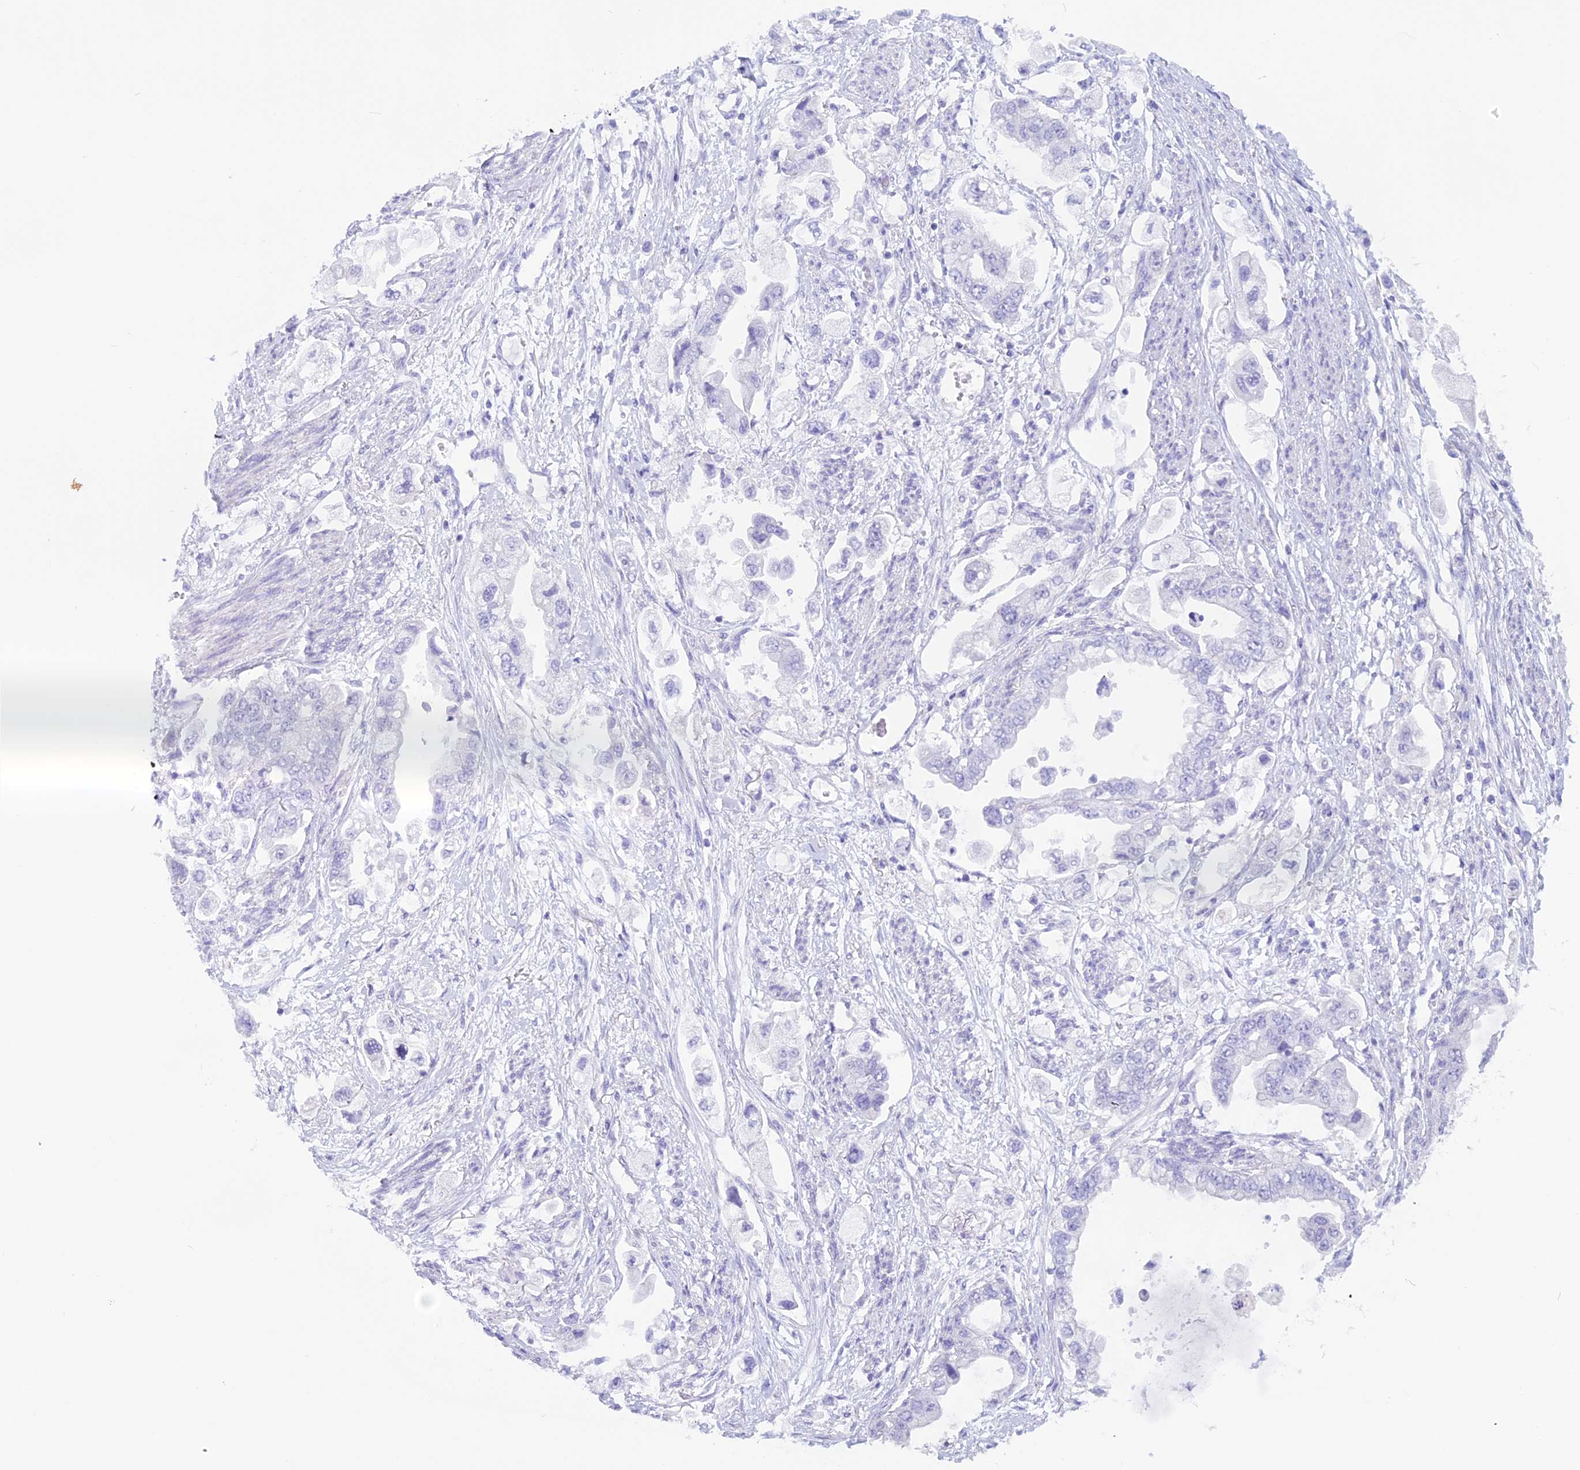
{"staining": {"intensity": "negative", "quantity": "none", "location": "none"}, "tissue": "stomach cancer", "cell_type": "Tumor cells", "image_type": "cancer", "snomed": [{"axis": "morphology", "description": "Adenocarcinoma, NOS"}, {"axis": "topography", "description": "Stomach"}], "caption": "Stomach cancer (adenocarcinoma) stained for a protein using immunohistochemistry displays no positivity tumor cells.", "gene": "RP1", "patient": {"sex": "male", "age": 62}}